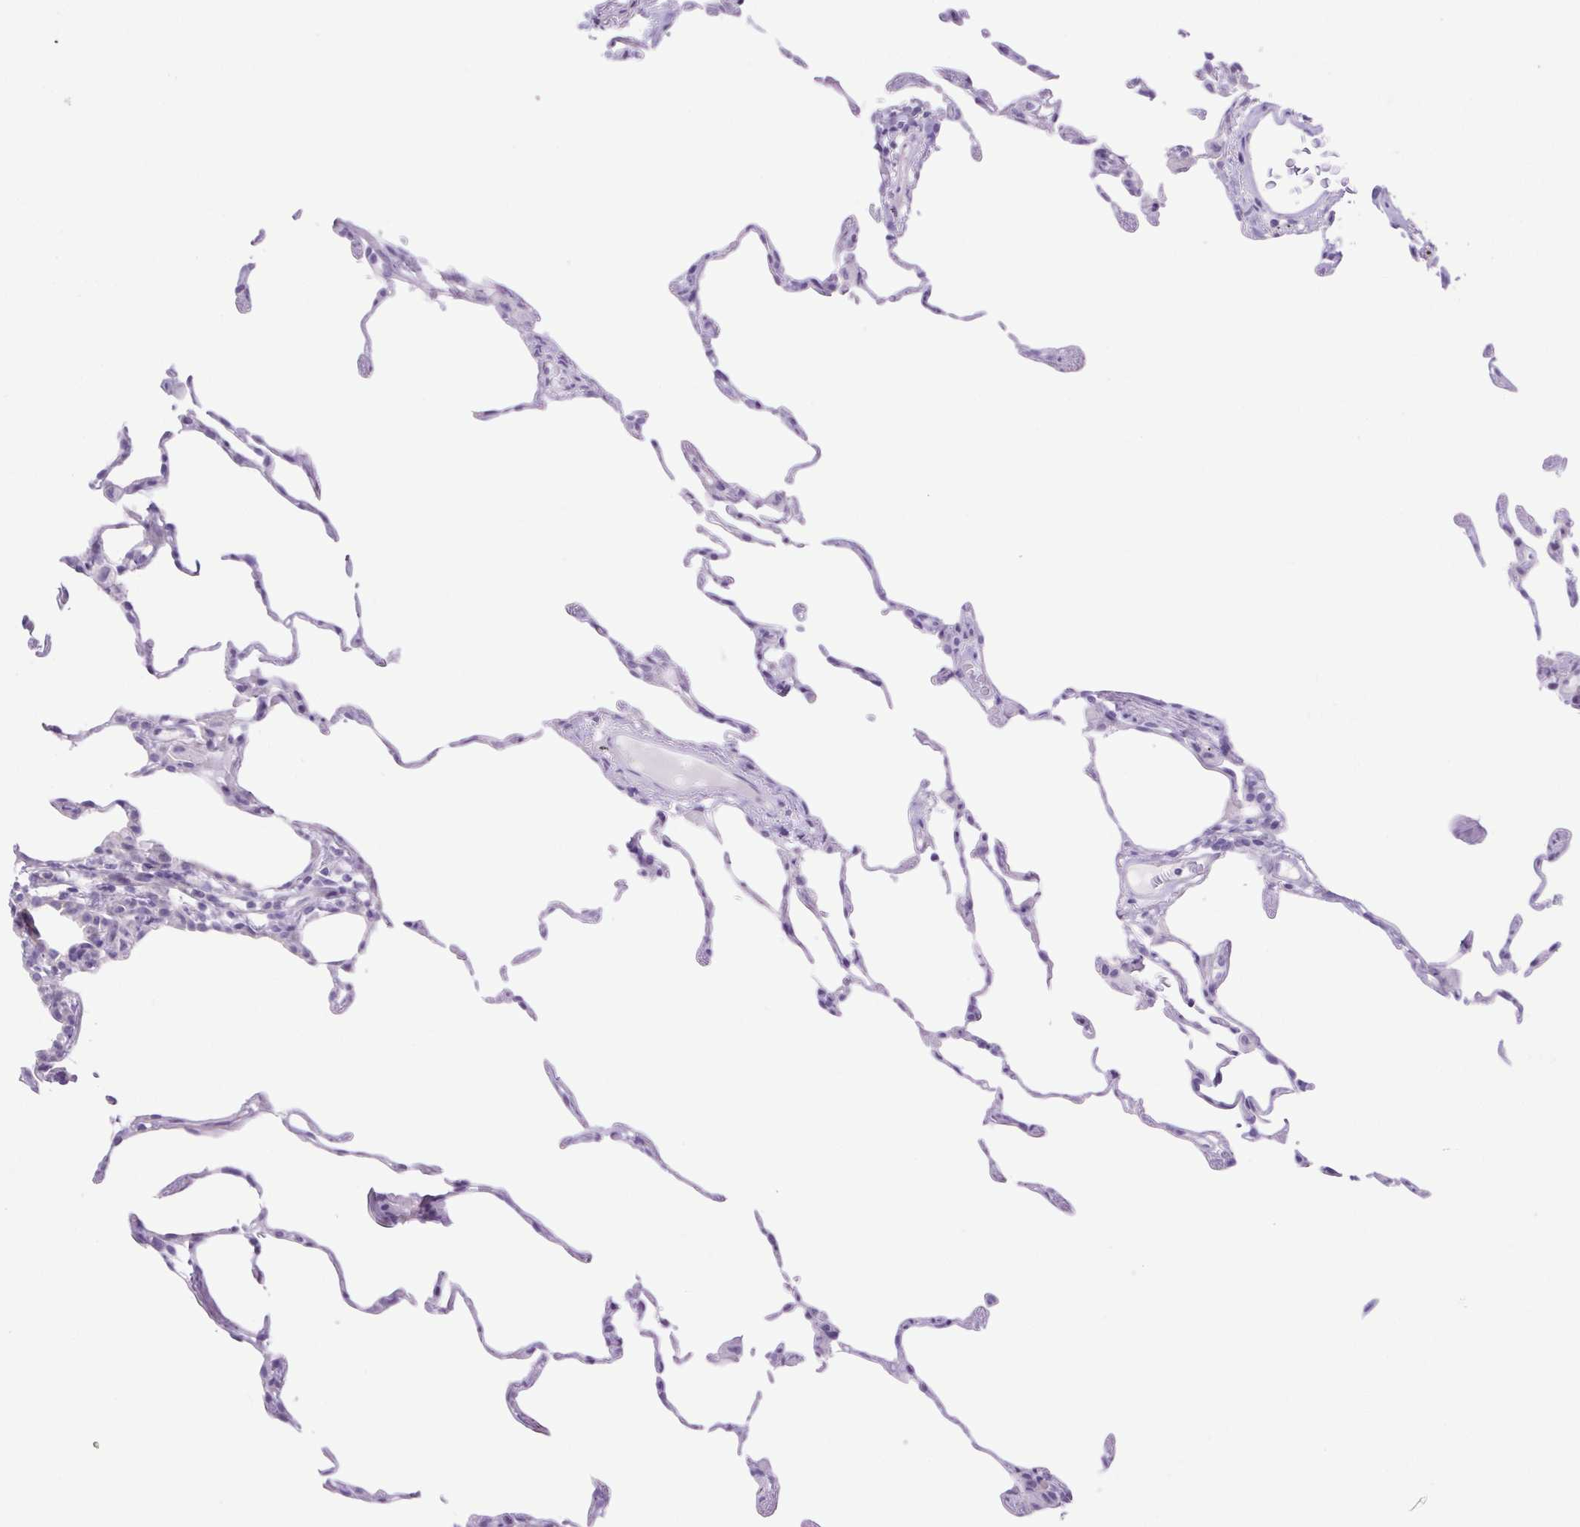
{"staining": {"intensity": "negative", "quantity": "none", "location": "none"}, "tissue": "lung", "cell_type": "Alveolar cells", "image_type": "normal", "snomed": [{"axis": "morphology", "description": "Normal tissue, NOS"}, {"axis": "topography", "description": "Lung"}], "caption": "Immunohistochemistry of normal human lung exhibits no positivity in alveolar cells.", "gene": "CDSN", "patient": {"sex": "female", "age": 57}}